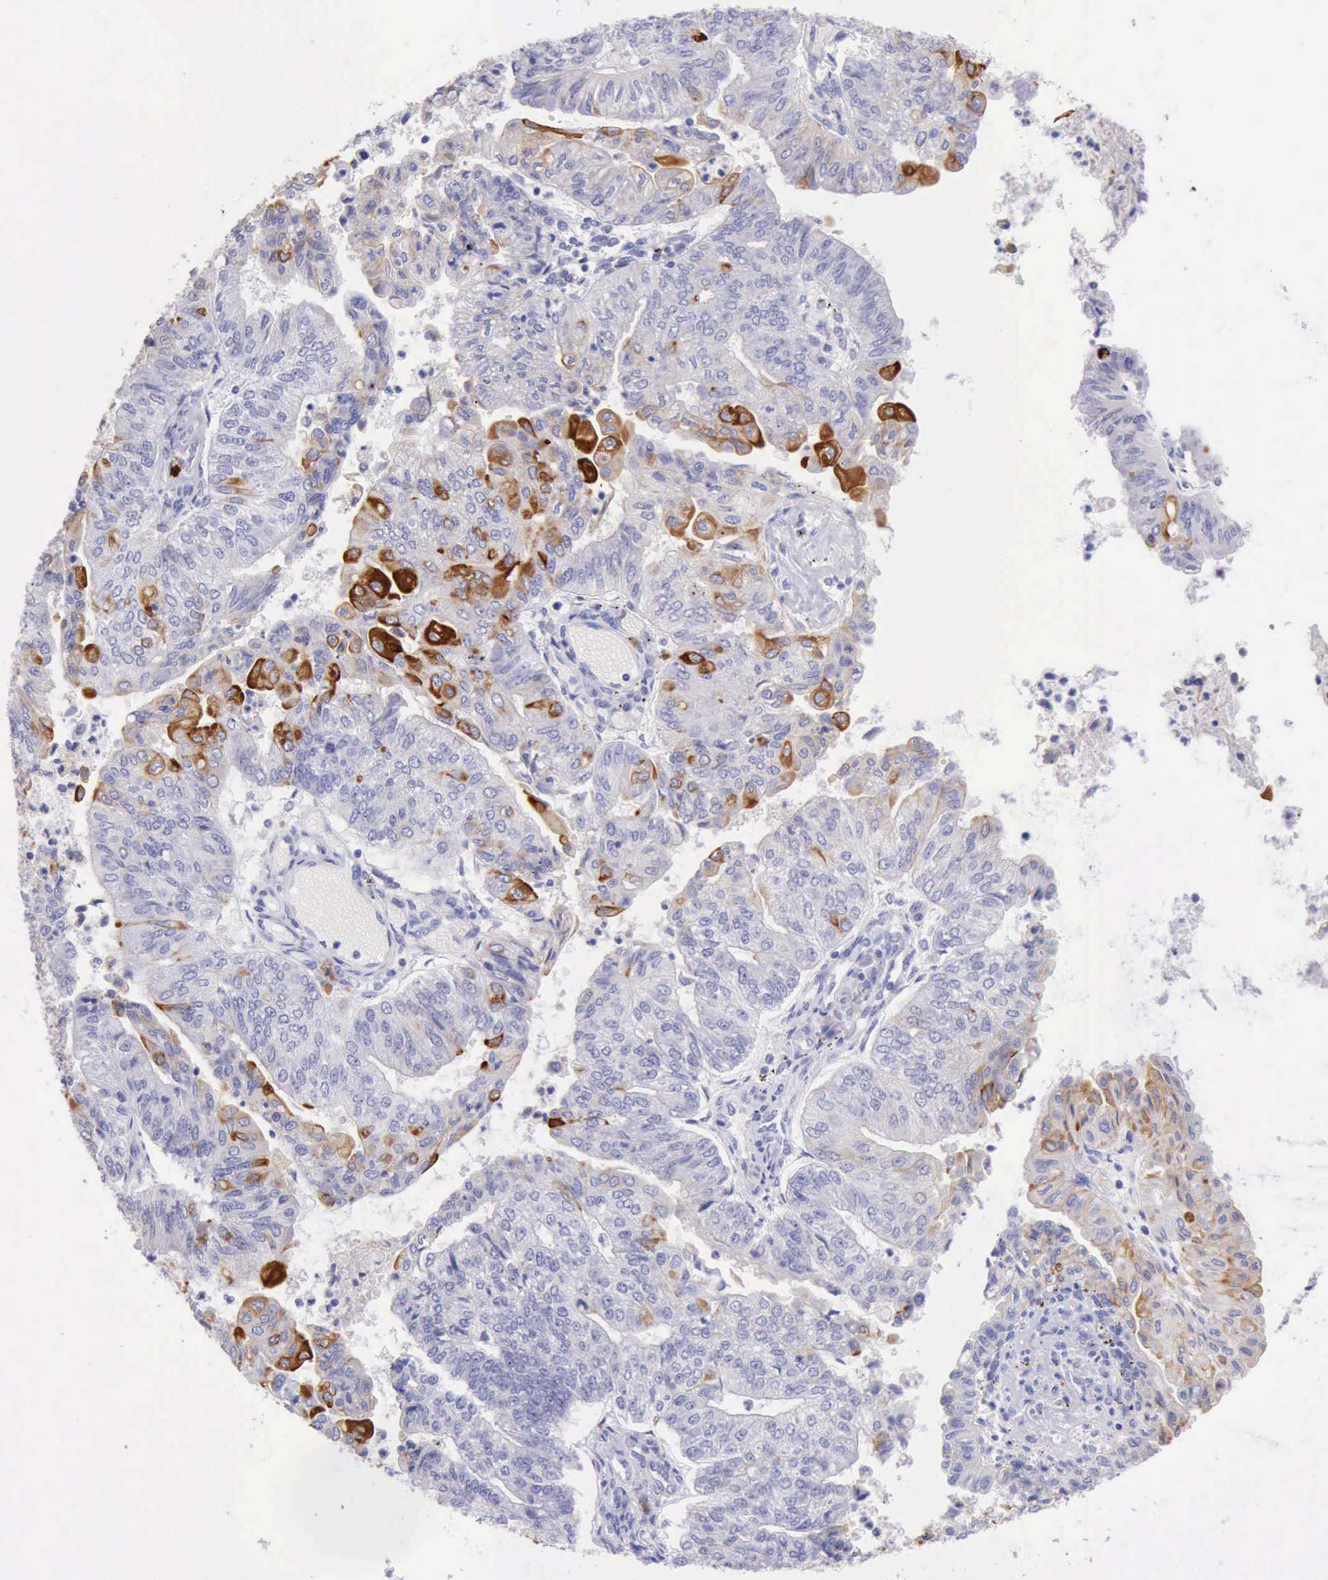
{"staining": {"intensity": "strong", "quantity": "<25%", "location": "cytoplasmic/membranous"}, "tissue": "endometrial cancer", "cell_type": "Tumor cells", "image_type": "cancer", "snomed": [{"axis": "morphology", "description": "Adenocarcinoma, NOS"}, {"axis": "topography", "description": "Endometrium"}], "caption": "Immunohistochemistry (IHC) histopathology image of neoplastic tissue: endometrial cancer (adenocarcinoma) stained using immunohistochemistry shows medium levels of strong protein expression localized specifically in the cytoplasmic/membranous of tumor cells, appearing as a cytoplasmic/membranous brown color.", "gene": "KRT8", "patient": {"sex": "female", "age": 59}}